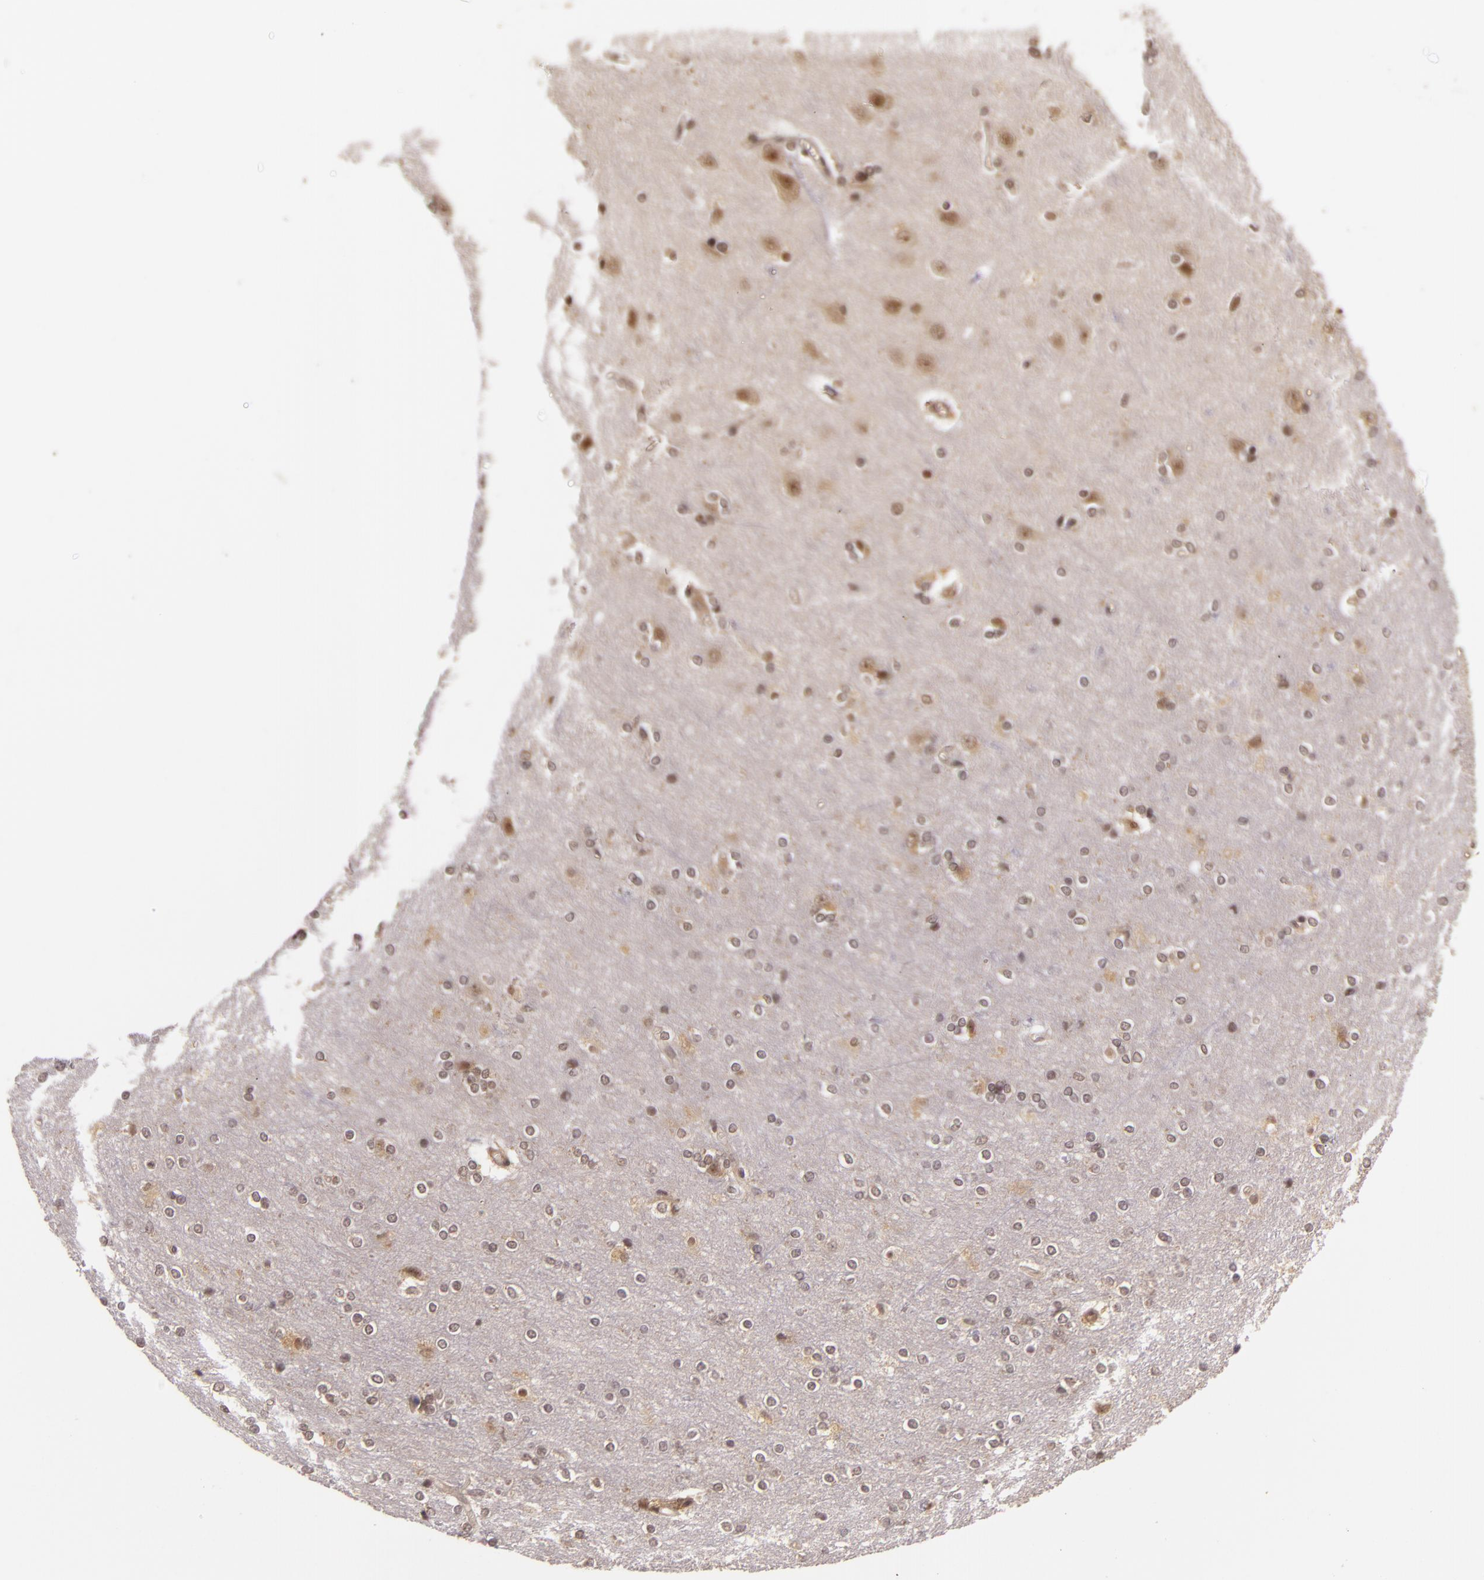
{"staining": {"intensity": "weak", "quantity": ">75%", "location": "nuclear"}, "tissue": "cerebral cortex", "cell_type": "Endothelial cells", "image_type": "normal", "snomed": [{"axis": "morphology", "description": "Normal tissue, NOS"}, {"axis": "topography", "description": "Cerebral cortex"}], "caption": "Normal cerebral cortex was stained to show a protein in brown. There is low levels of weak nuclear positivity in approximately >75% of endothelial cells. (DAB = brown stain, brightfield microscopy at high magnification).", "gene": "TXNRD2", "patient": {"sex": "female", "age": 54}}